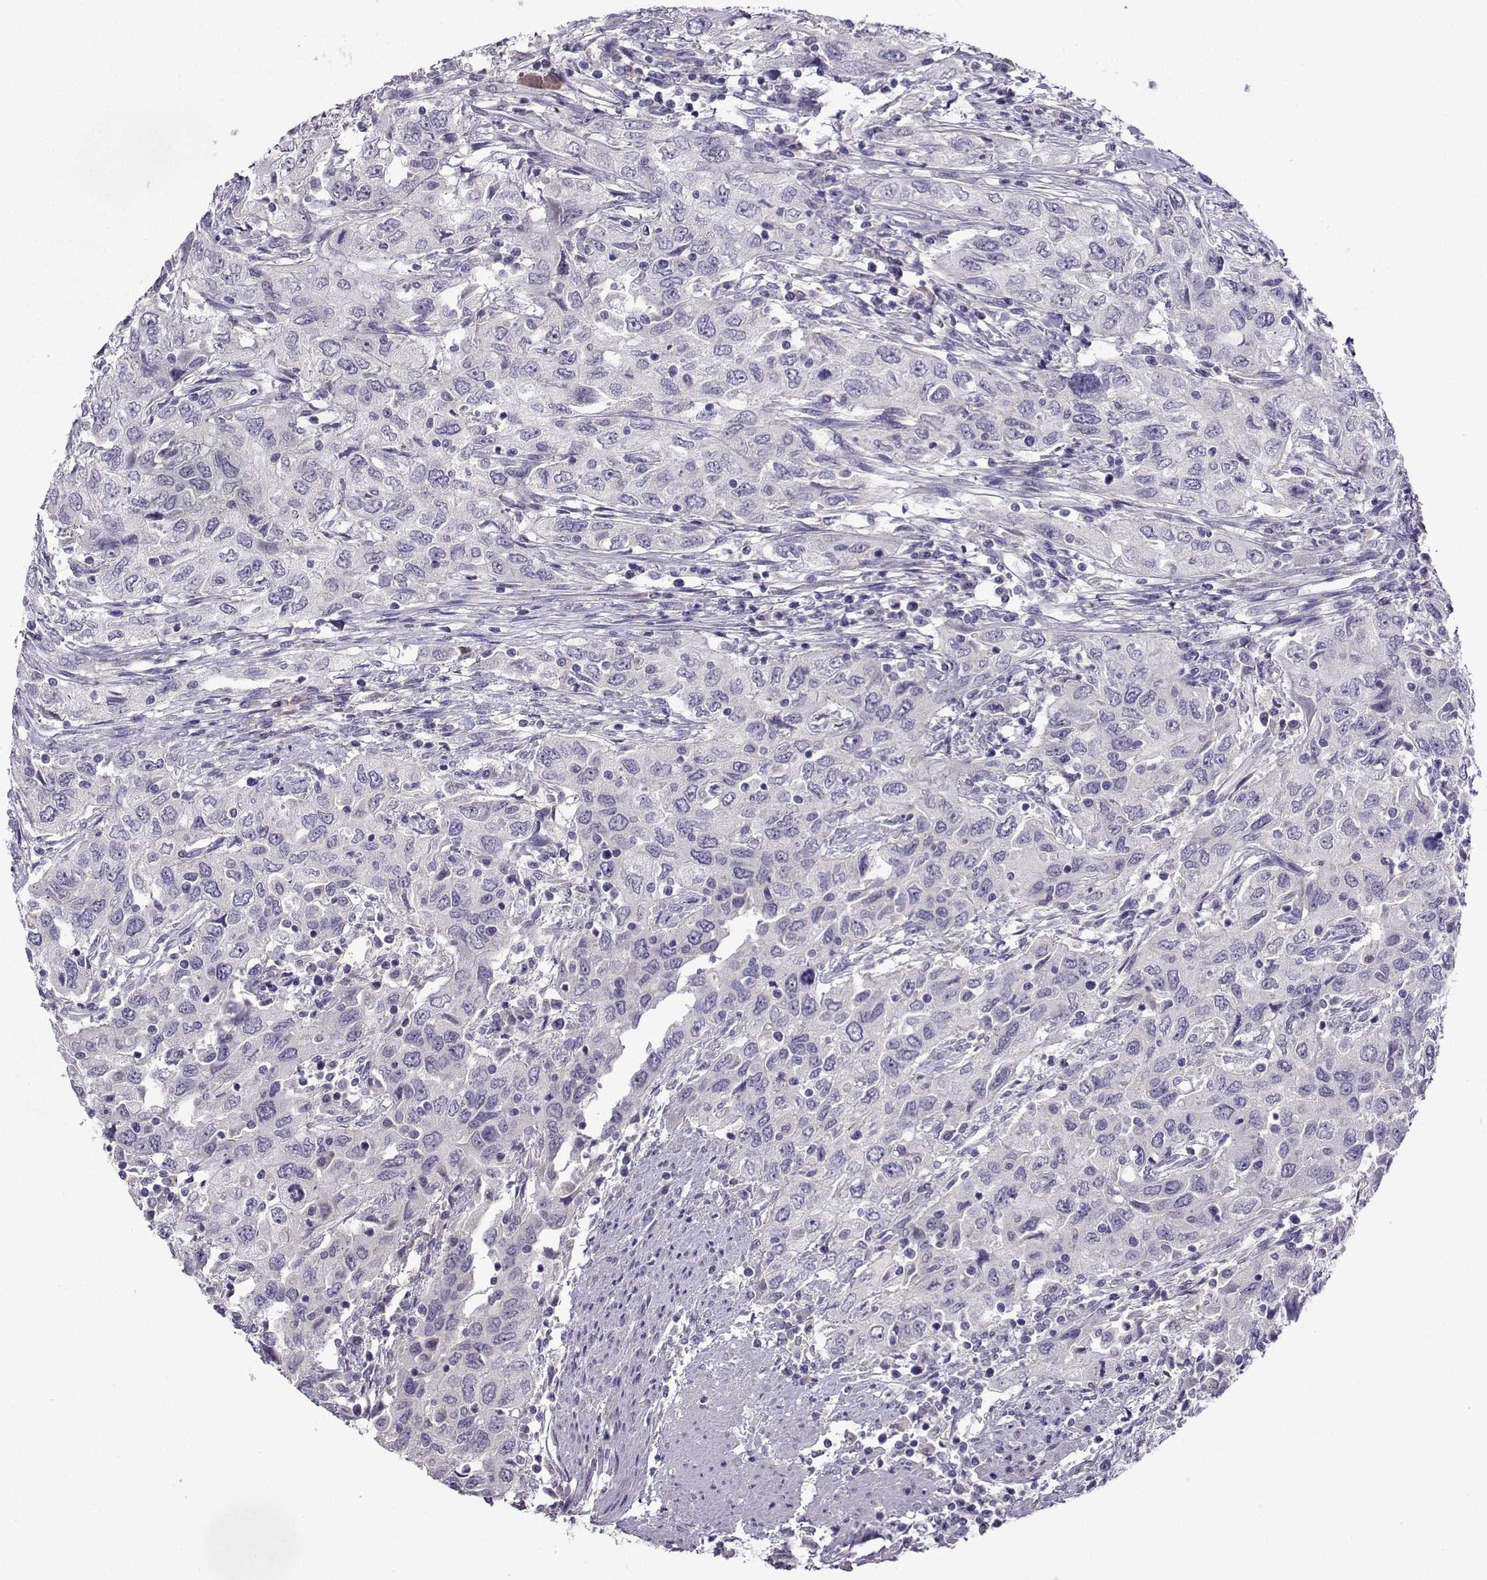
{"staining": {"intensity": "negative", "quantity": "none", "location": "none"}, "tissue": "urothelial cancer", "cell_type": "Tumor cells", "image_type": "cancer", "snomed": [{"axis": "morphology", "description": "Urothelial carcinoma, High grade"}, {"axis": "topography", "description": "Urinary bladder"}], "caption": "The IHC micrograph has no significant positivity in tumor cells of urothelial cancer tissue.", "gene": "CRYBB1", "patient": {"sex": "male", "age": 76}}